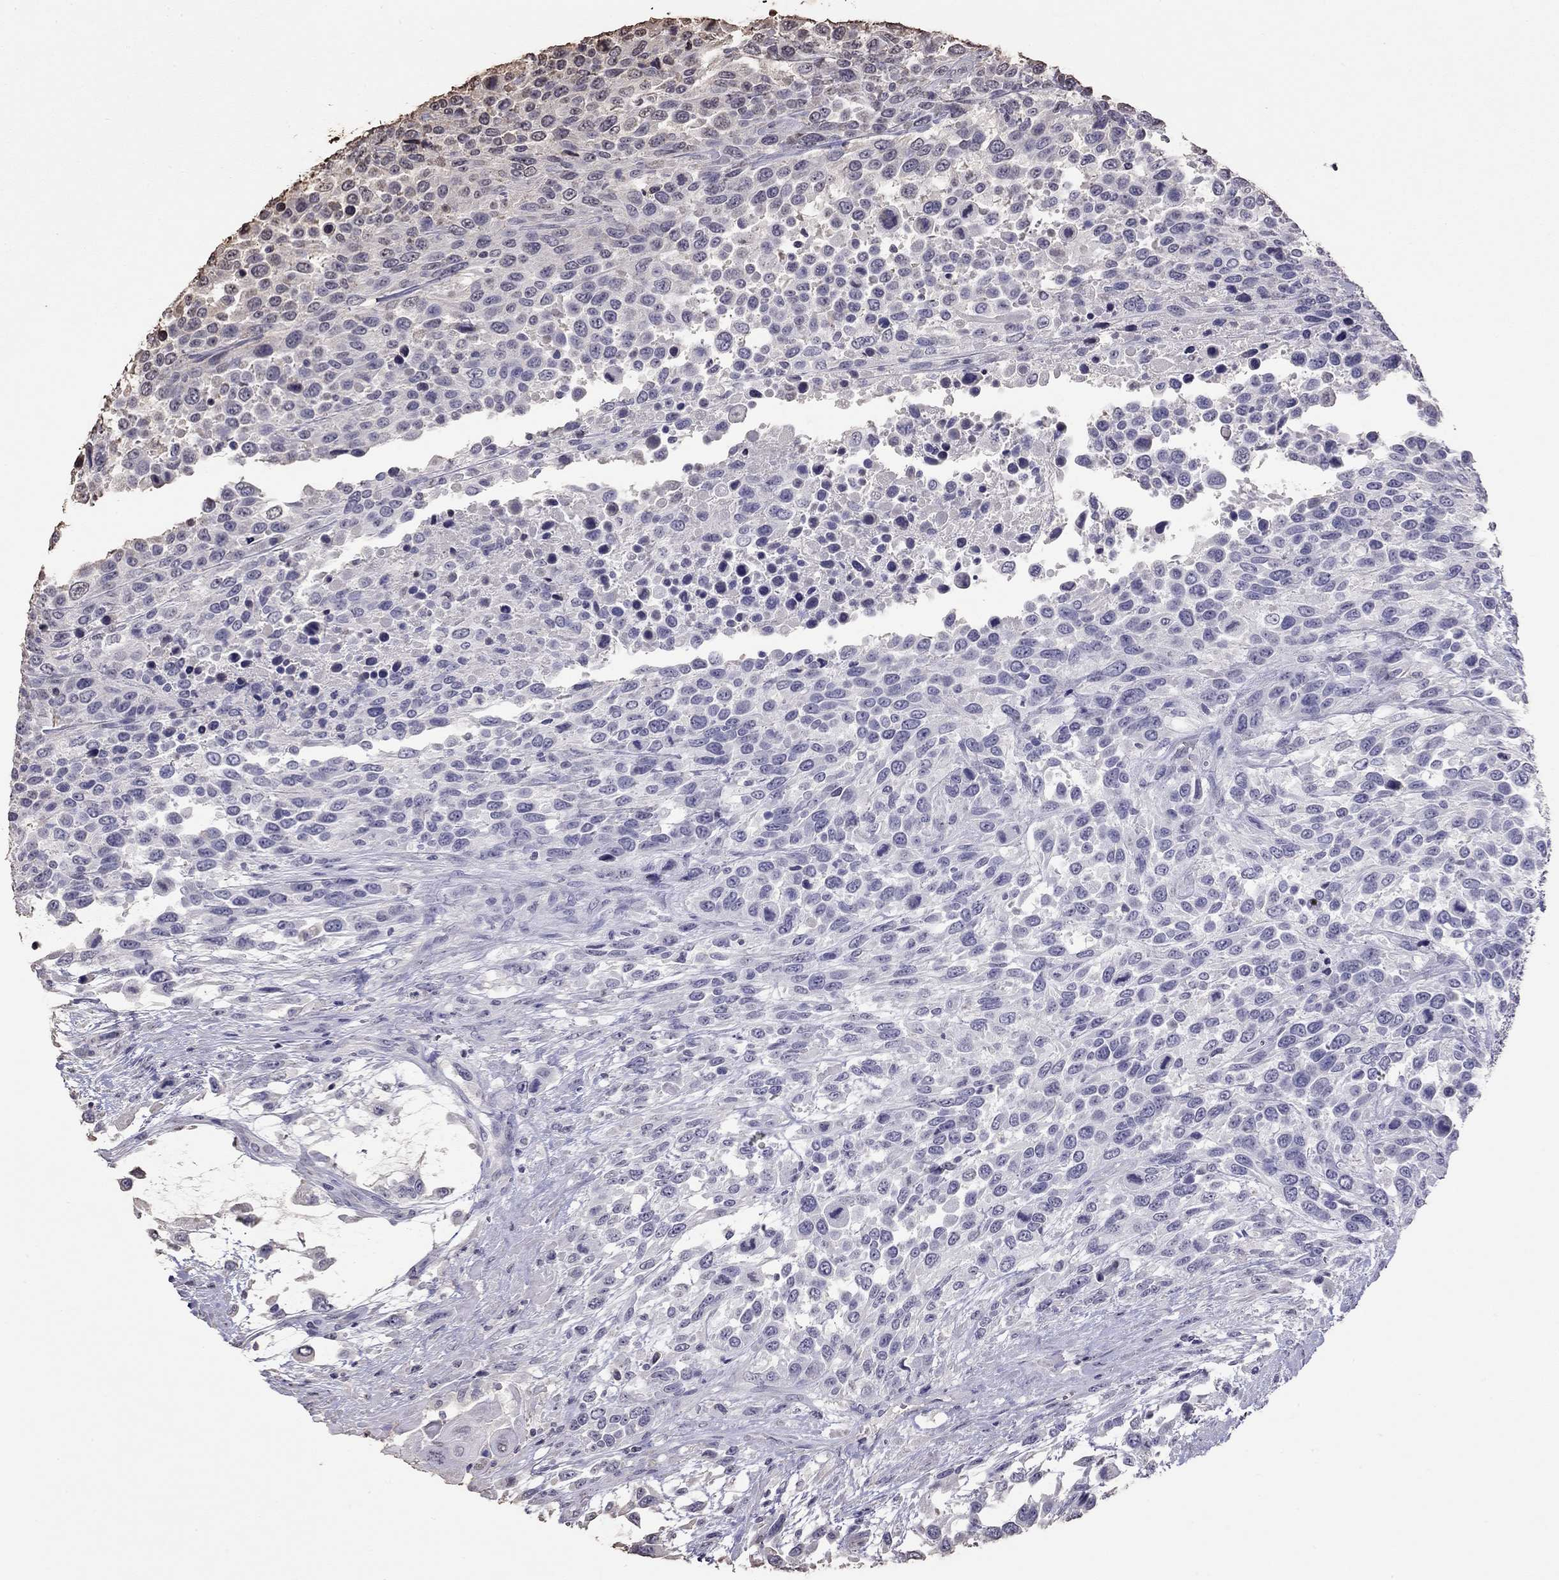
{"staining": {"intensity": "negative", "quantity": "none", "location": "none"}, "tissue": "urothelial cancer", "cell_type": "Tumor cells", "image_type": "cancer", "snomed": [{"axis": "morphology", "description": "Urothelial carcinoma, High grade"}, {"axis": "topography", "description": "Urinary bladder"}], "caption": "A photomicrograph of human urothelial carcinoma (high-grade) is negative for staining in tumor cells.", "gene": "SUN3", "patient": {"sex": "female", "age": 70}}